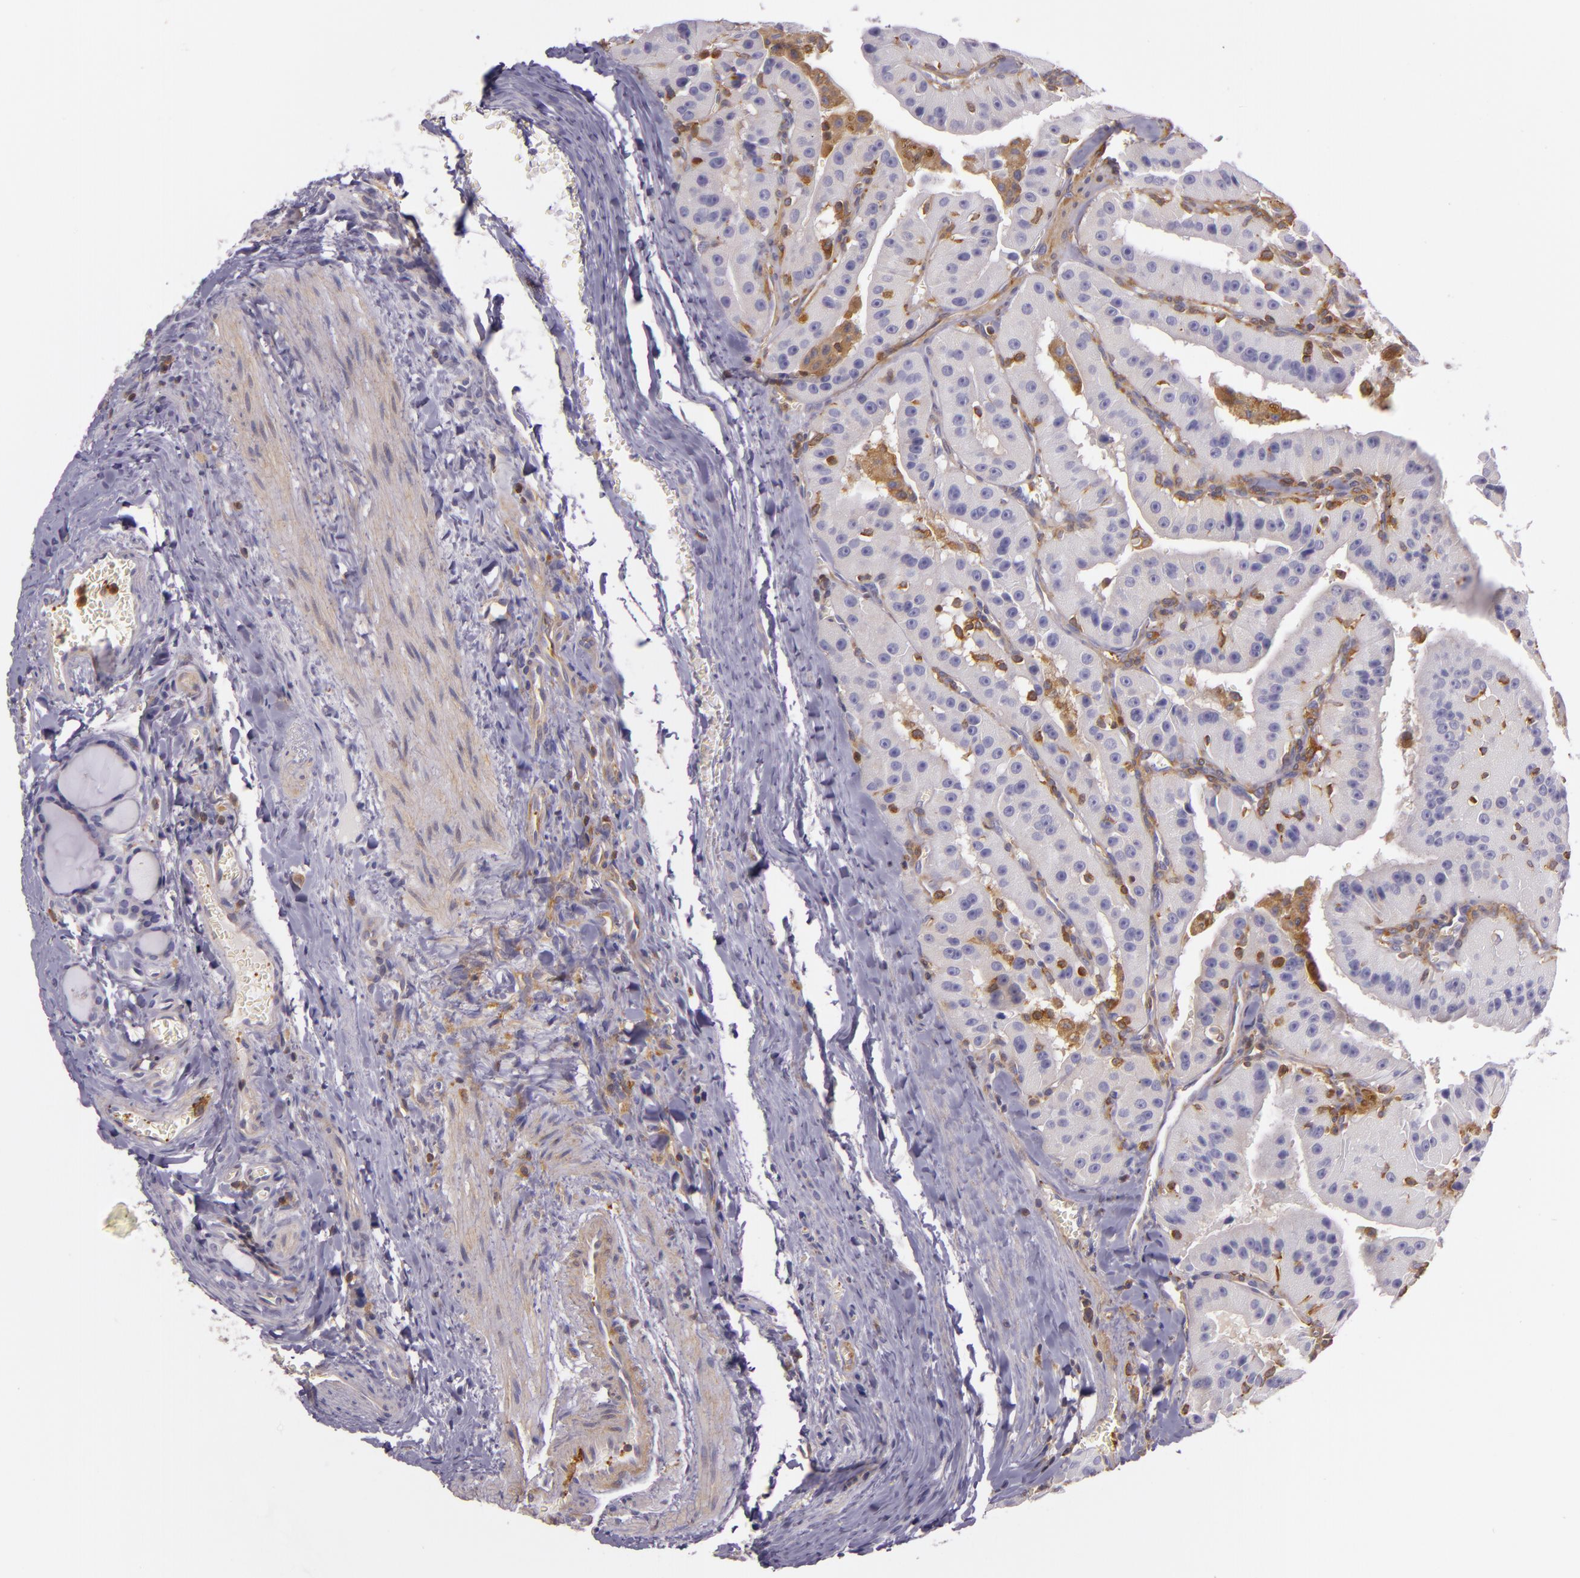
{"staining": {"intensity": "negative", "quantity": "none", "location": "none"}, "tissue": "thyroid cancer", "cell_type": "Tumor cells", "image_type": "cancer", "snomed": [{"axis": "morphology", "description": "Carcinoma, NOS"}, {"axis": "topography", "description": "Thyroid gland"}], "caption": "Tumor cells show no significant protein expression in thyroid cancer. (Brightfield microscopy of DAB immunohistochemistry (IHC) at high magnification).", "gene": "TLN1", "patient": {"sex": "male", "age": 76}}